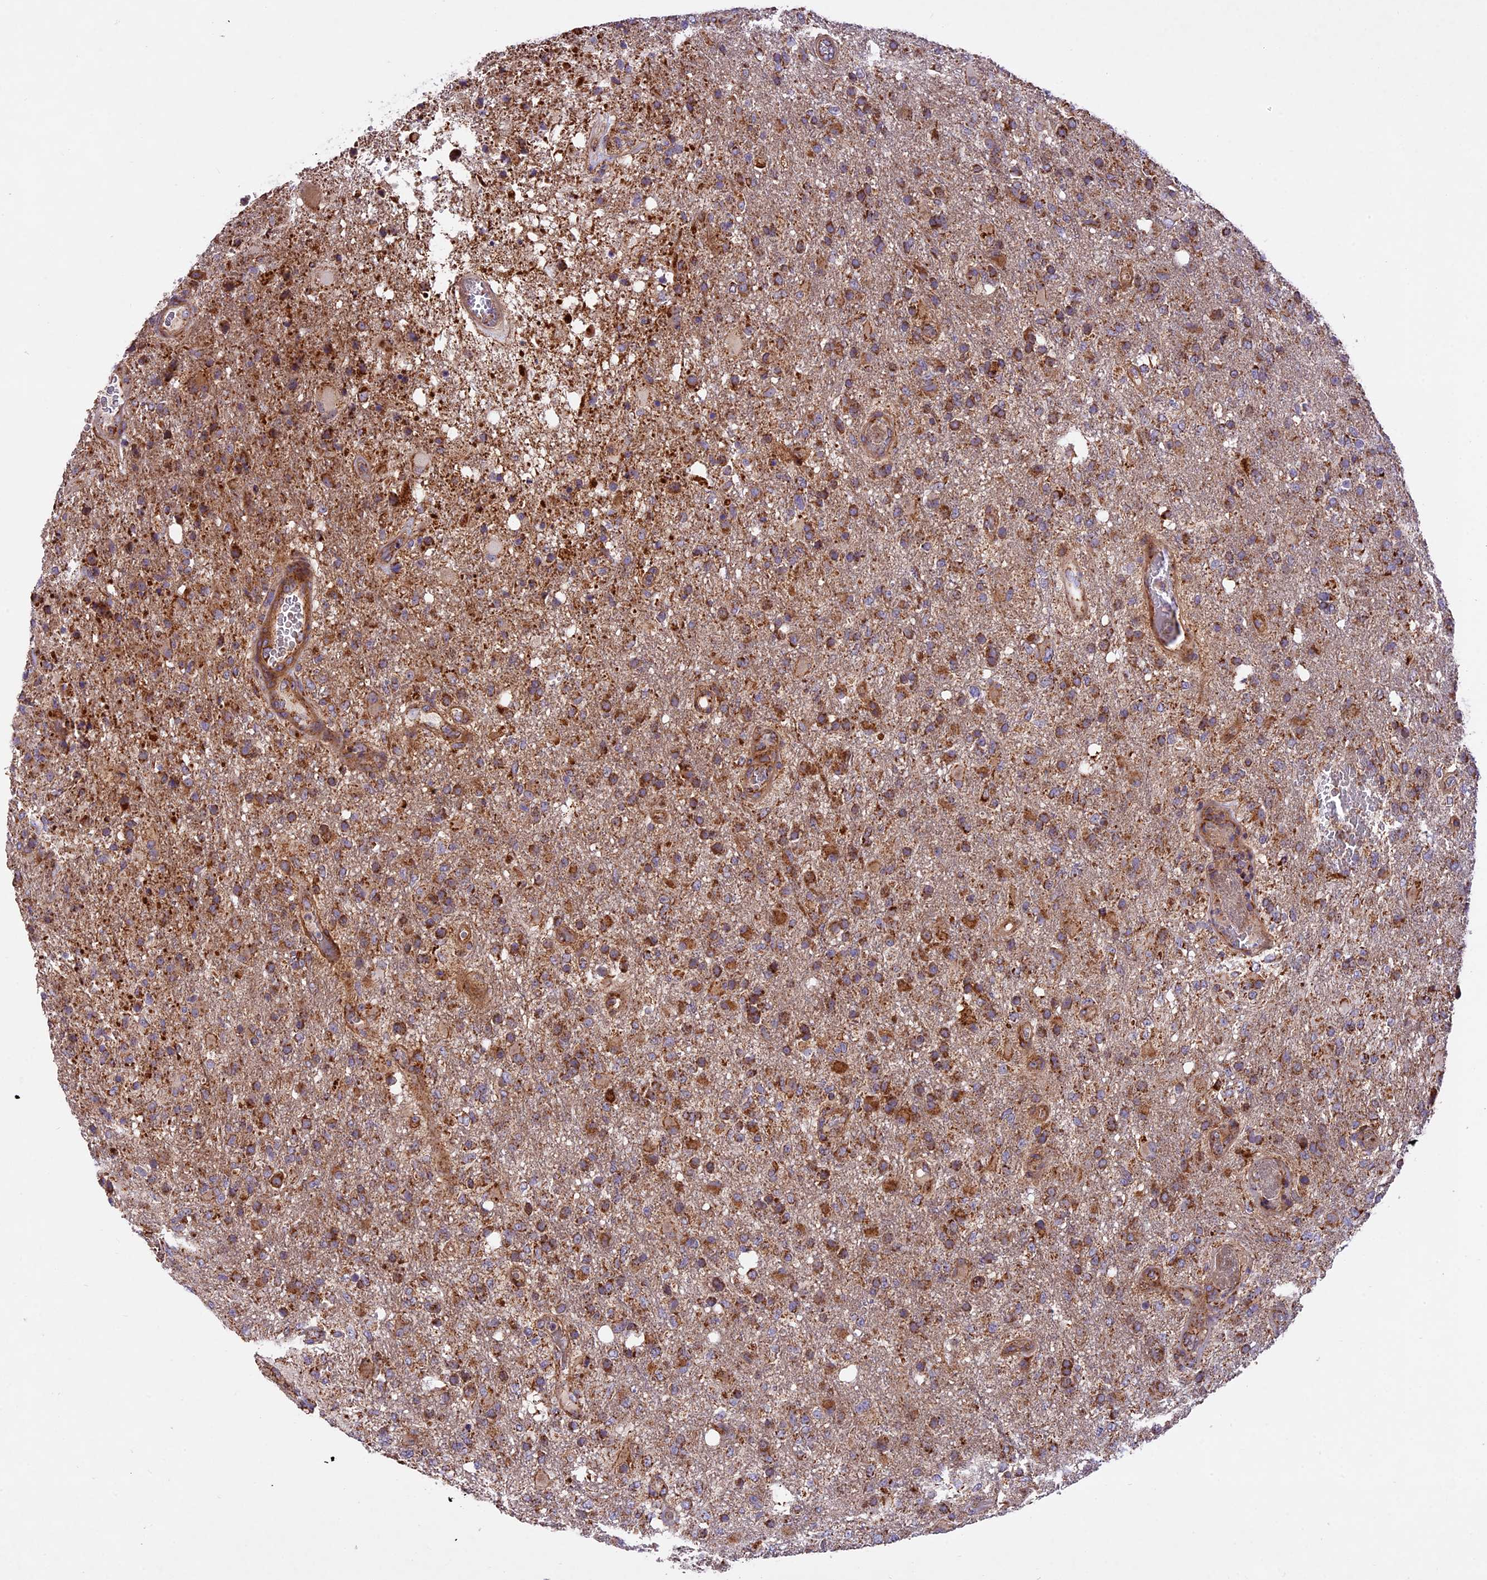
{"staining": {"intensity": "moderate", "quantity": ">75%", "location": "cytoplasmic/membranous"}, "tissue": "glioma", "cell_type": "Tumor cells", "image_type": "cancer", "snomed": [{"axis": "morphology", "description": "Glioma, malignant, High grade"}, {"axis": "topography", "description": "Brain"}], "caption": "A photomicrograph of human malignant glioma (high-grade) stained for a protein demonstrates moderate cytoplasmic/membranous brown staining in tumor cells.", "gene": "NDUFA8", "patient": {"sex": "female", "age": 74}}